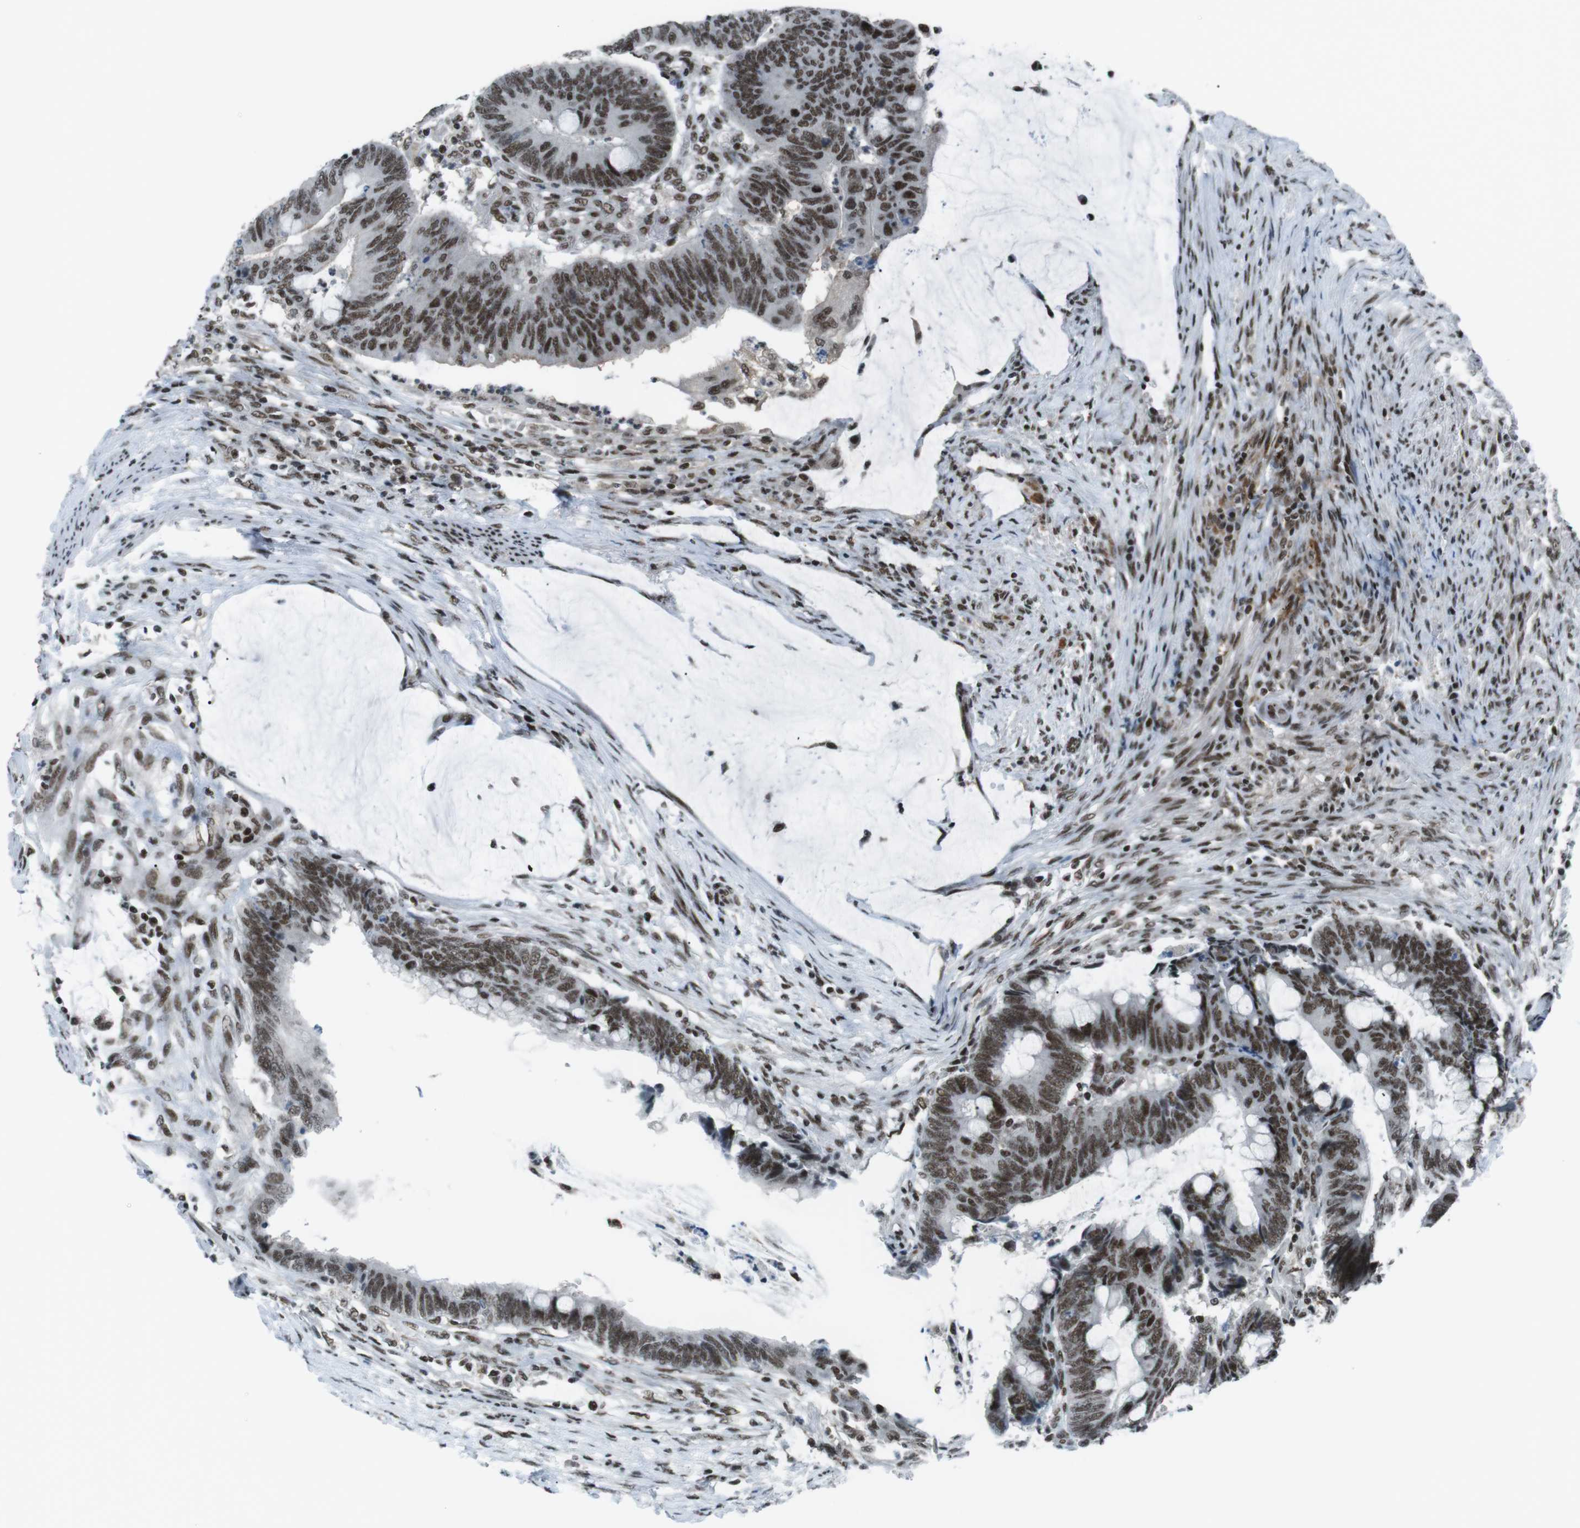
{"staining": {"intensity": "strong", "quantity": ">75%", "location": "nuclear"}, "tissue": "colorectal cancer", "cell_type": "Tumor cells", "image_type": "cancer", "snomed": [{"axis": "morphology", "description": "Normal tissue, NOS"}, {"axis": "morphology", "description": "Adenocarcinoma, NOS"}, {"axis": "topography", "description": "Rectum"}, {"axis": "topography", "description": "Peripheral nerve tissue"}], "caption": "Brown immunohistochemical staining in colorectal cancer (adenocarcinoma) exhibits strong nuclear positivity in approximately >75% of tumor cells.", "gene": "TAF1", "patient": {"sex": "male", "age": 92}}